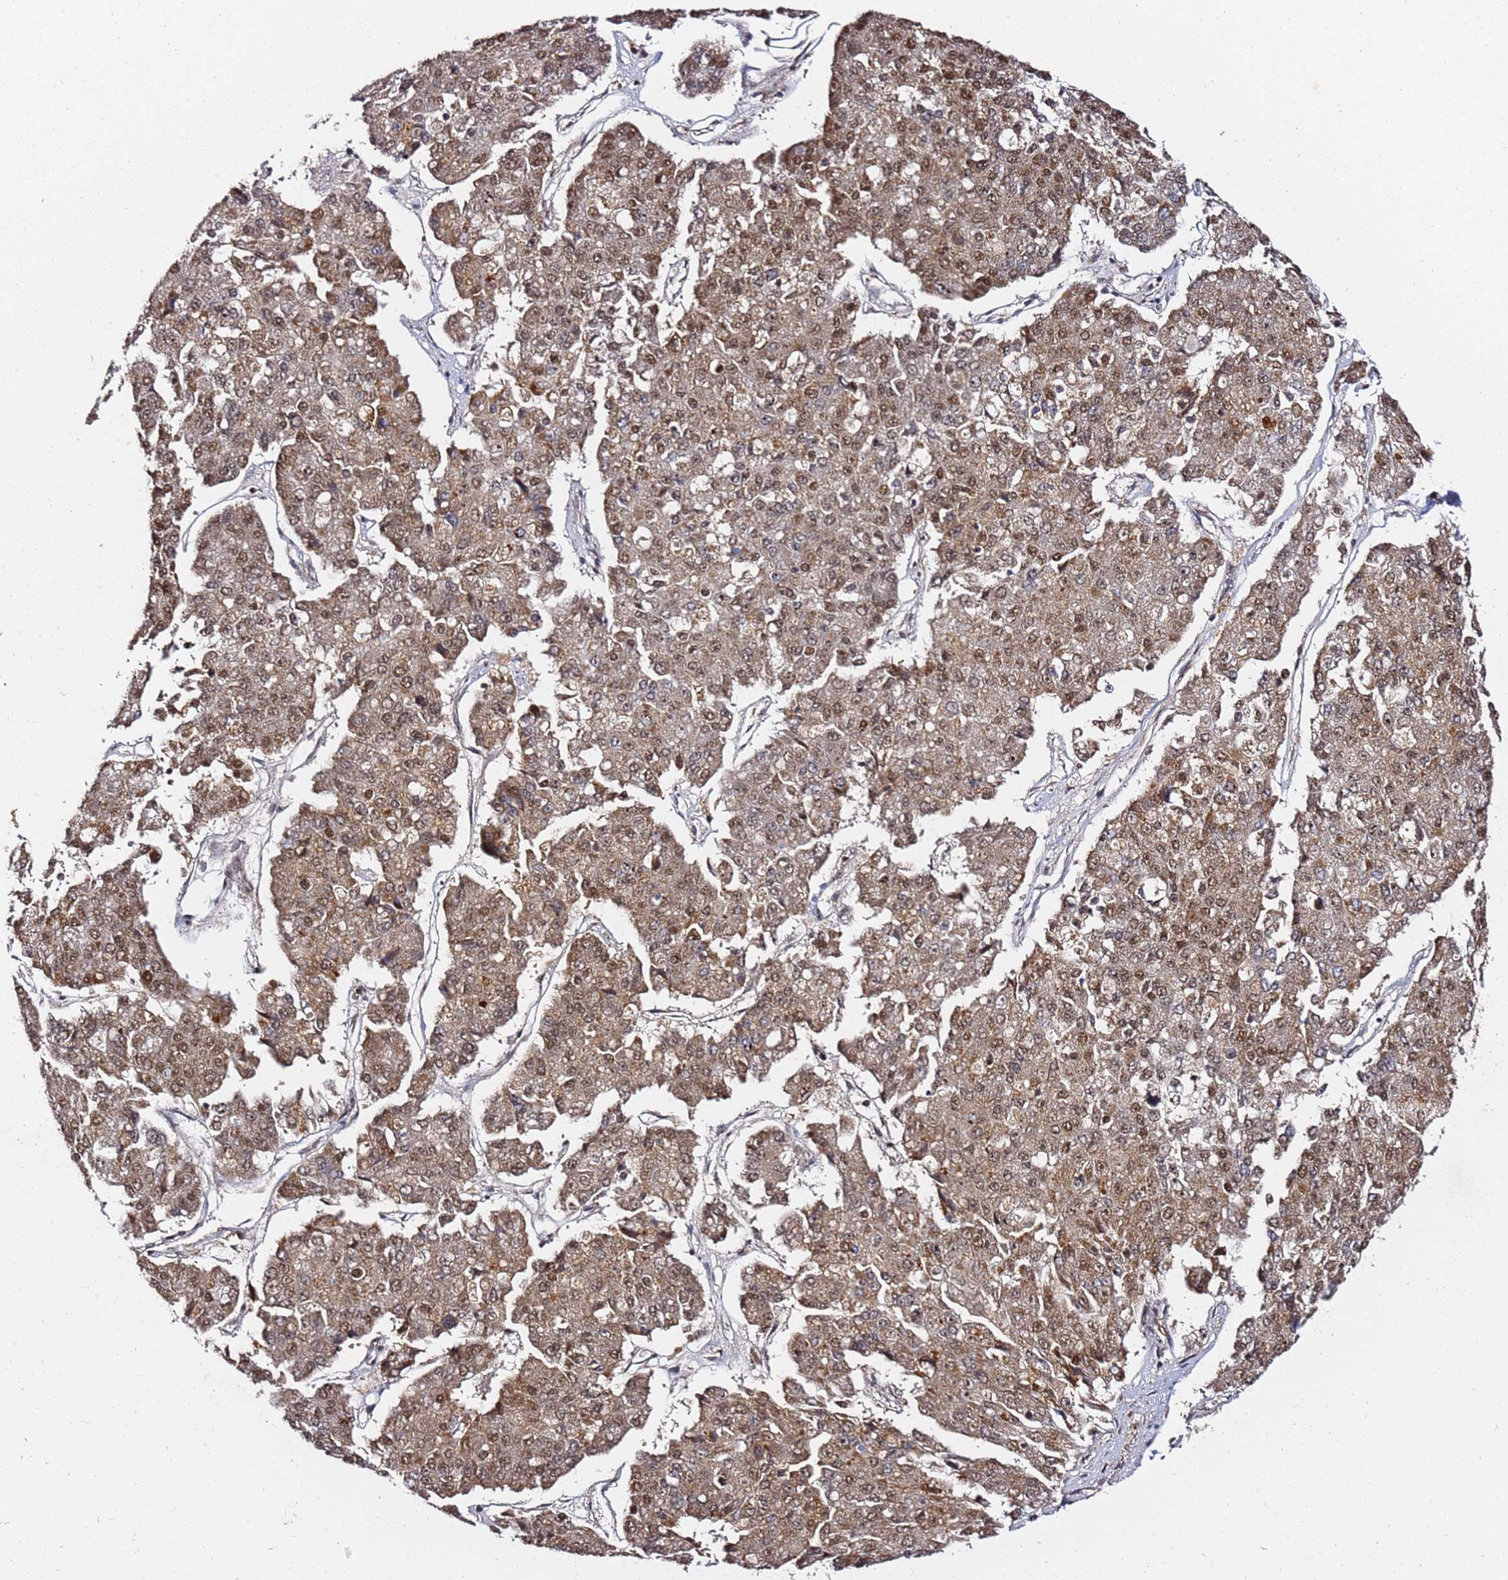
{"staining": {"intensity": "moderate", "quantity": ">75%", "location": "cytoplasmic/membranous,nuclear"}, "tissue": "pancreatic cancer", "cell_type": "Tumor cells", "image_type": "cancer", "snomed": [{"axis": "morphology", "description": "Adenocarcinoma, NOS"}, {"axis": "topography", "description": "Pancreas"}], "caption": "A brown stain highlights moderate cytoplasmic/membranous and nuclear staining of a protein in adenocarcinoma (pancreatic) tumor cells.", "gene": "TP53AIP1", "patient": {"sex": "male", "age": 50}}